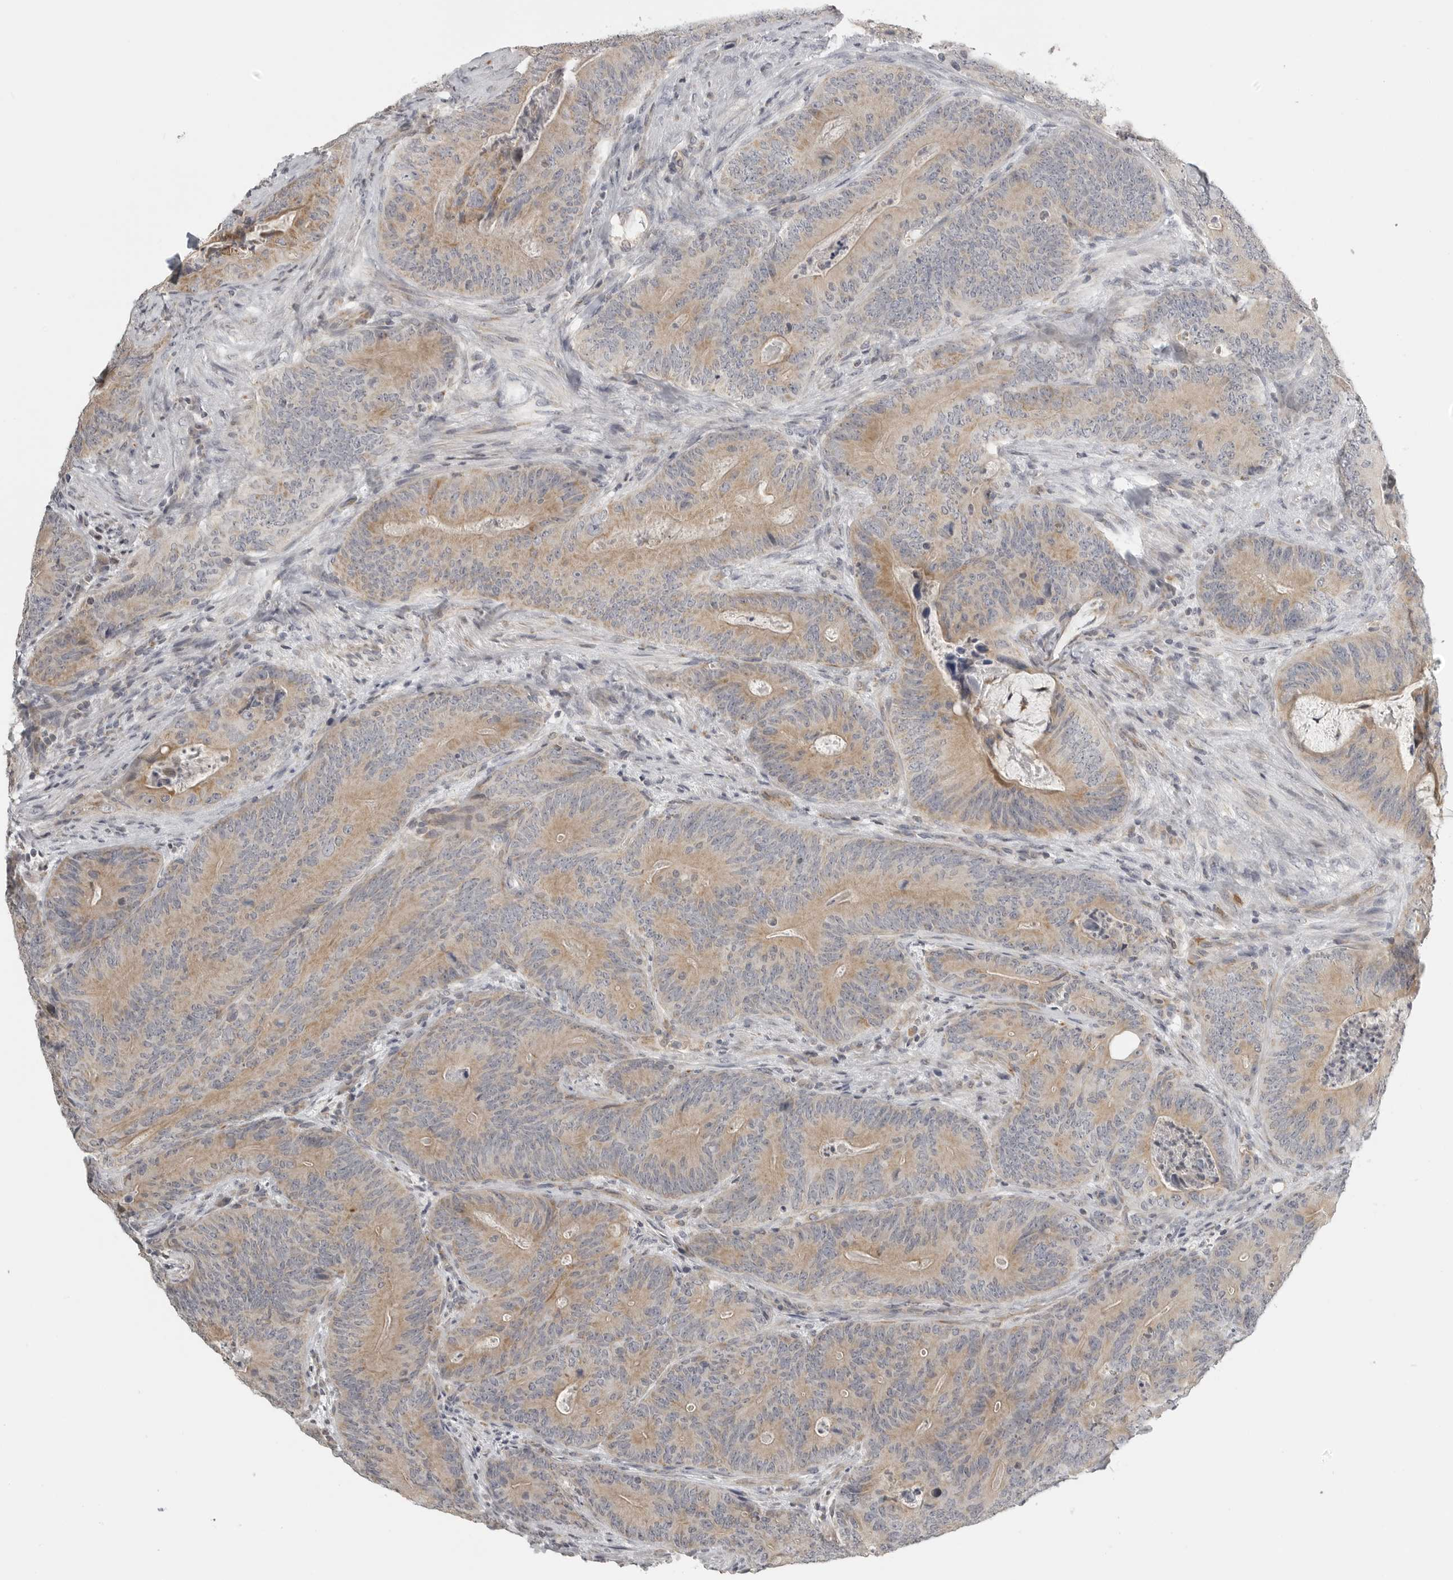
{"staining": {"intensity": "moderate", "quantity": ">75%", "location": "cytoplasmic/membranous"}, "tissue": "colorectal cancer", "cell_type": "Tumor cells", "image_type": "cancer", "snomed": [{"axis": "morphology", "description": "Normal tissue, NOS"}, {"axis": "topography", "description": "Colon"}], "caption": "Immunohistochemistry (IHC) staining of colorectal cancer, which exhibits medium levels of moderate cytoplasmic/membranous expression in about >75% of tumor cells indicating moderate cytoplasmic/membranous protein positivity. The staining was performed using DAB (brown) for protein detection and nuclei were counterstained in hematoxylin (blue).", "gene": "RXFP3", "patient": {"sex": "female", "age": 82}}